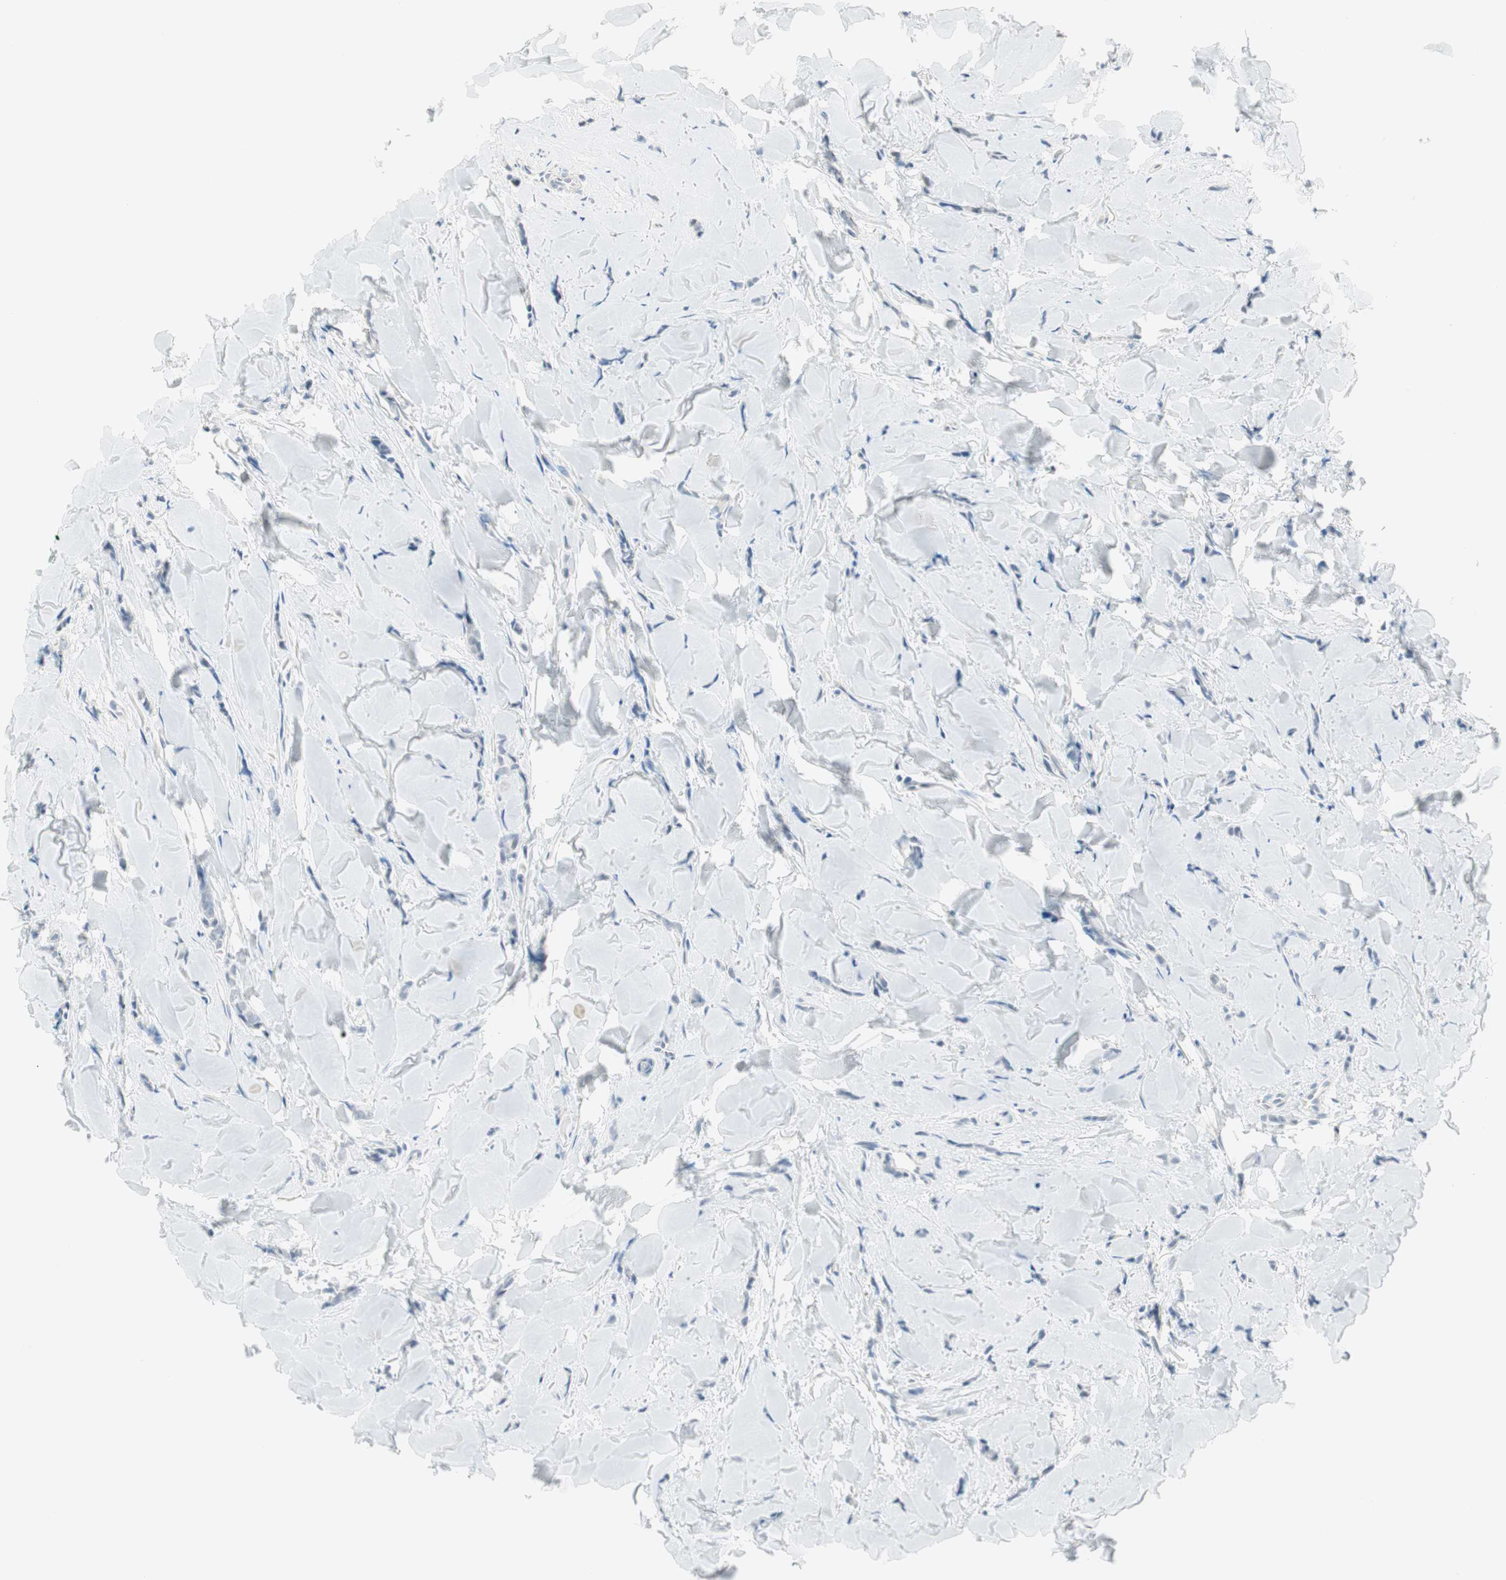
{"staining": {"intensity": "negative", "quantity": "none", "location": "none"}, "tissue": "breast cancer", "cell_type": "Tumor cells", "image_type": "cancer", "snomed": [{"axis": "morphology", "description": "Lobular carcinoma"}, {"axis": "topography", "description": "Skin"}, {"axis": "topography", "description": "Breast"}], "caption": "Immunohistochemistry histopathology image of breast cancer stained for a protein (brown), which demonstrates no staining in tumor cells. (DAB (3,3'-diaminobenzidine) immunohistochemistry with hematoxylin counter stain).", "gene": "MLLT10", "patient": {"sex": "female", "age": 46}}